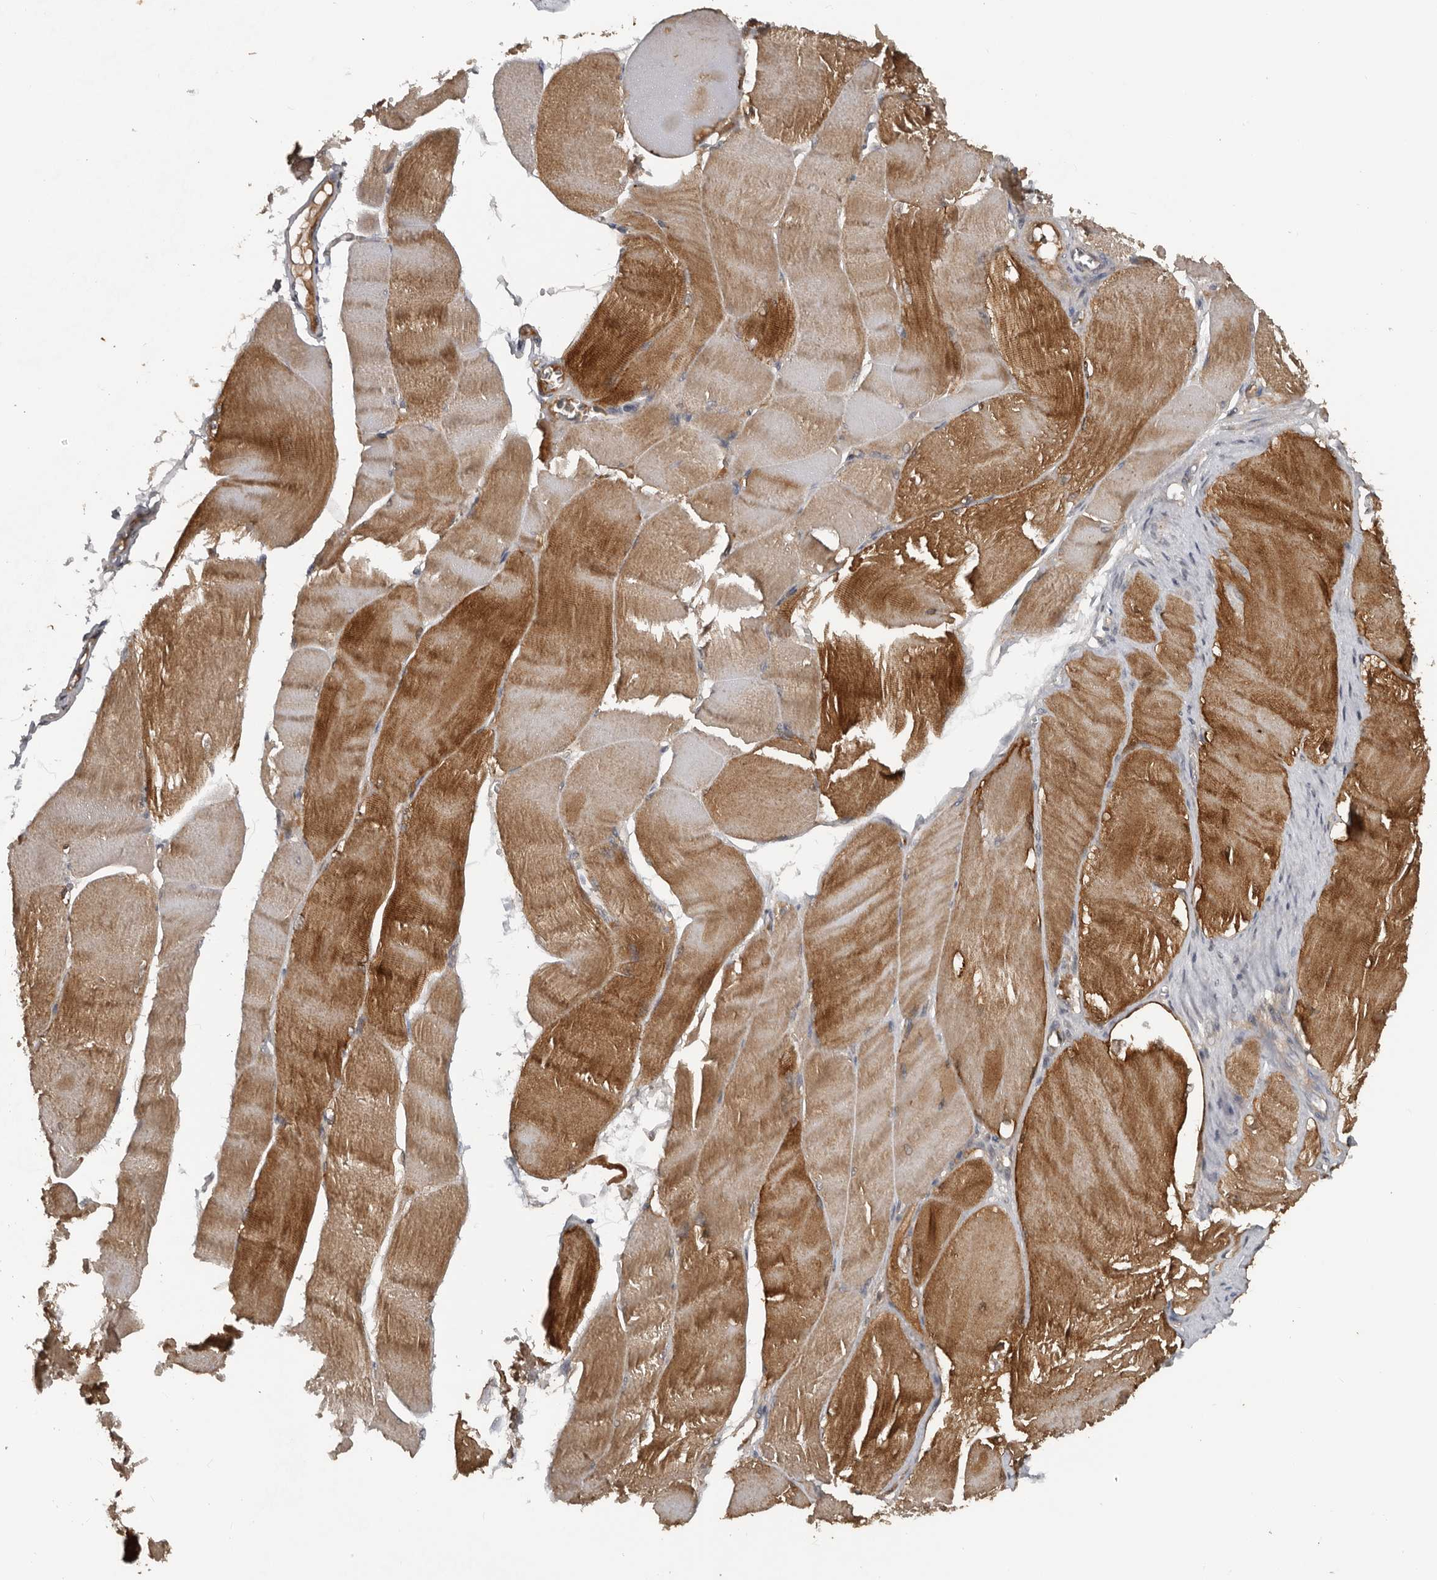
{"staining": {"intensity": "moderate", "quantity": ">75%", "location": "cytoplasmic/membranous"}, "tissue": "skeletal muscle", "cell_type": "Myocytes", "image_type": "normal", "snomed": [{"axis": "morphology", "description": "Normal tissue, NOS"}, {"axis": "morphology", "description": "Basal cell carcinoma"}, {"axis": "topography", "description": "Skeletal muscle"}], "caption": "A high-resolution photomicrograph shows immunohistochemistry (IHC) staining of unremarkable skeletal muscle, which demonstrates moderate cytoplasmic/membranous expression in approximately >75% of myocytes.", "gene": "DNAJB4", "patient": {"sex": "female", "age": 64}}